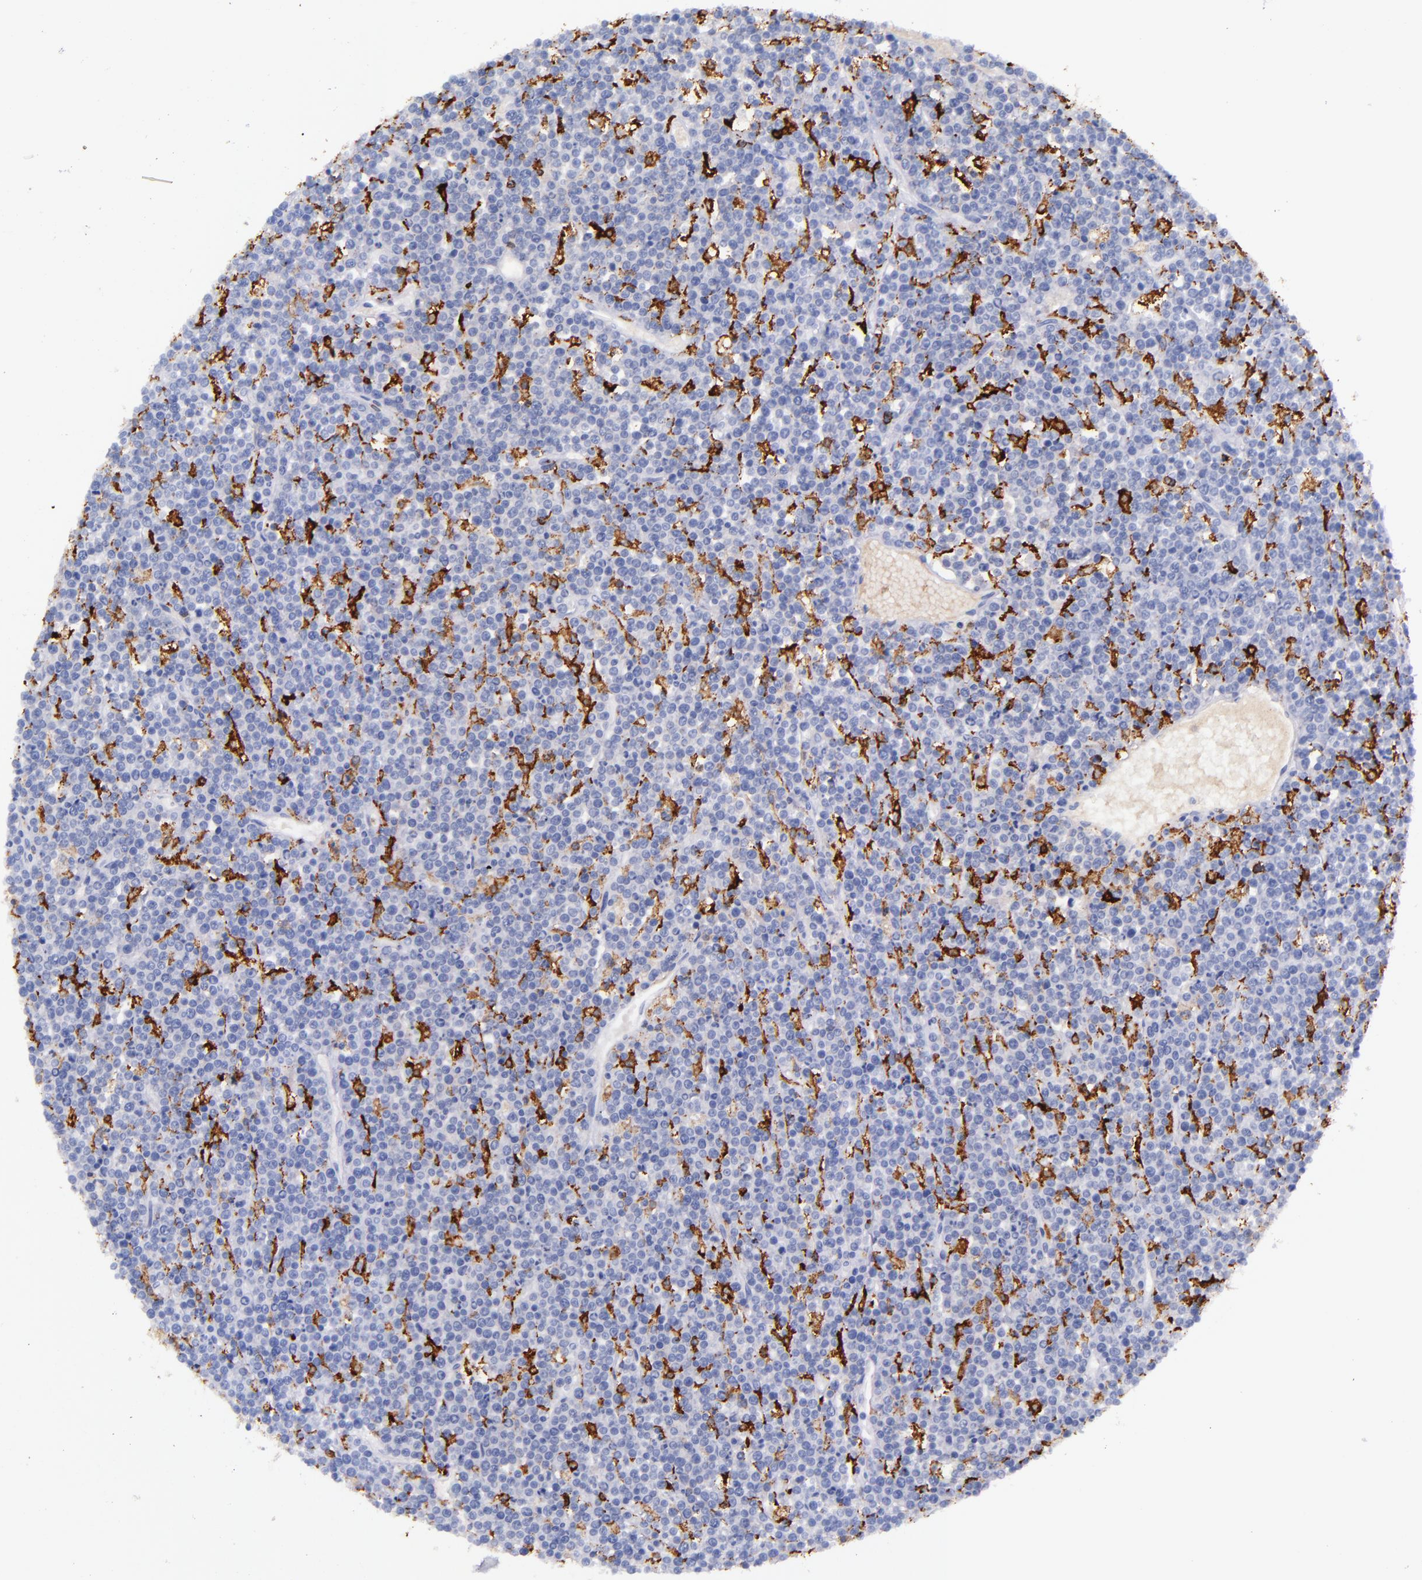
{"staining": {"intensity": "negative", "quantity": "none", "location": "none"}, "tissue": "lymphoma", "cell_type": "Tumor cells", "image_type": "cancer", "snomed": [{"axis": "morphology", "description": "Malignant lymphoma, non-Hodgkin's type, High grade"}, {"axis": "topography", "description": "Ovary"}], "caption": "The photomicrograph demonstrates no significant positivity in tumor cells of lymphoma.", "gene": "CD163", "patient": {"sex": "female", "age": 56}}